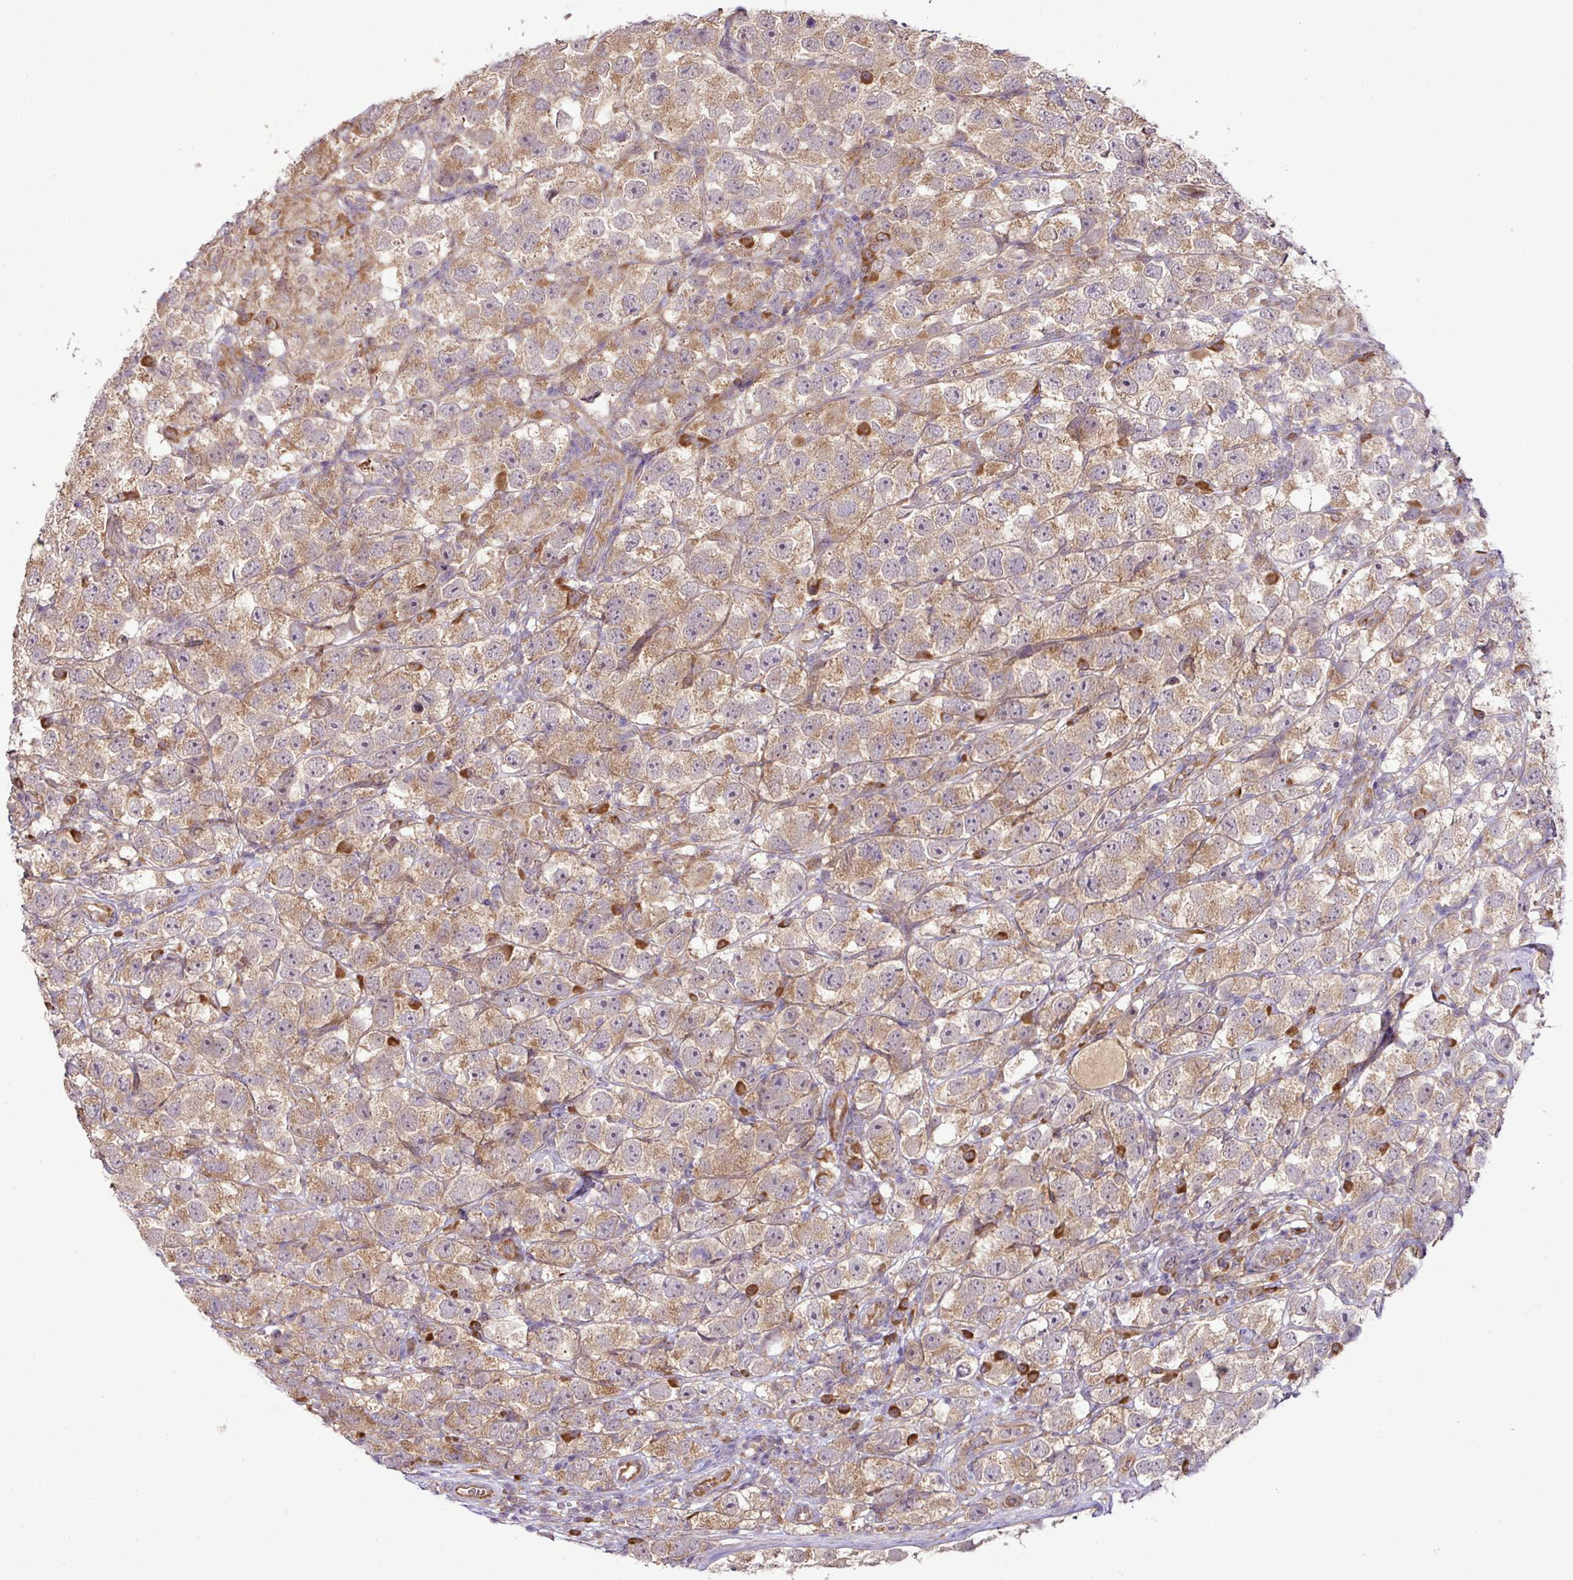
{"staining": {"intensity": "moderate", "quantity": ">75%", "location": "cytoplasmic/membranous"}, "tissue": "testis cancer", "cell_type": "Tumor cells", "image_type": "cancer", "snomed": [{"axis": "morphology", "description": "Seminoma, NOS"}, {"axis": "topography", "description": "Testis"}], "caption": "Human testis cancer stained with a protein marker exhibits moderate staining in tumor cells.", "gene": "DNAAF4", "patient": {"sex": "male", "age": 26}}